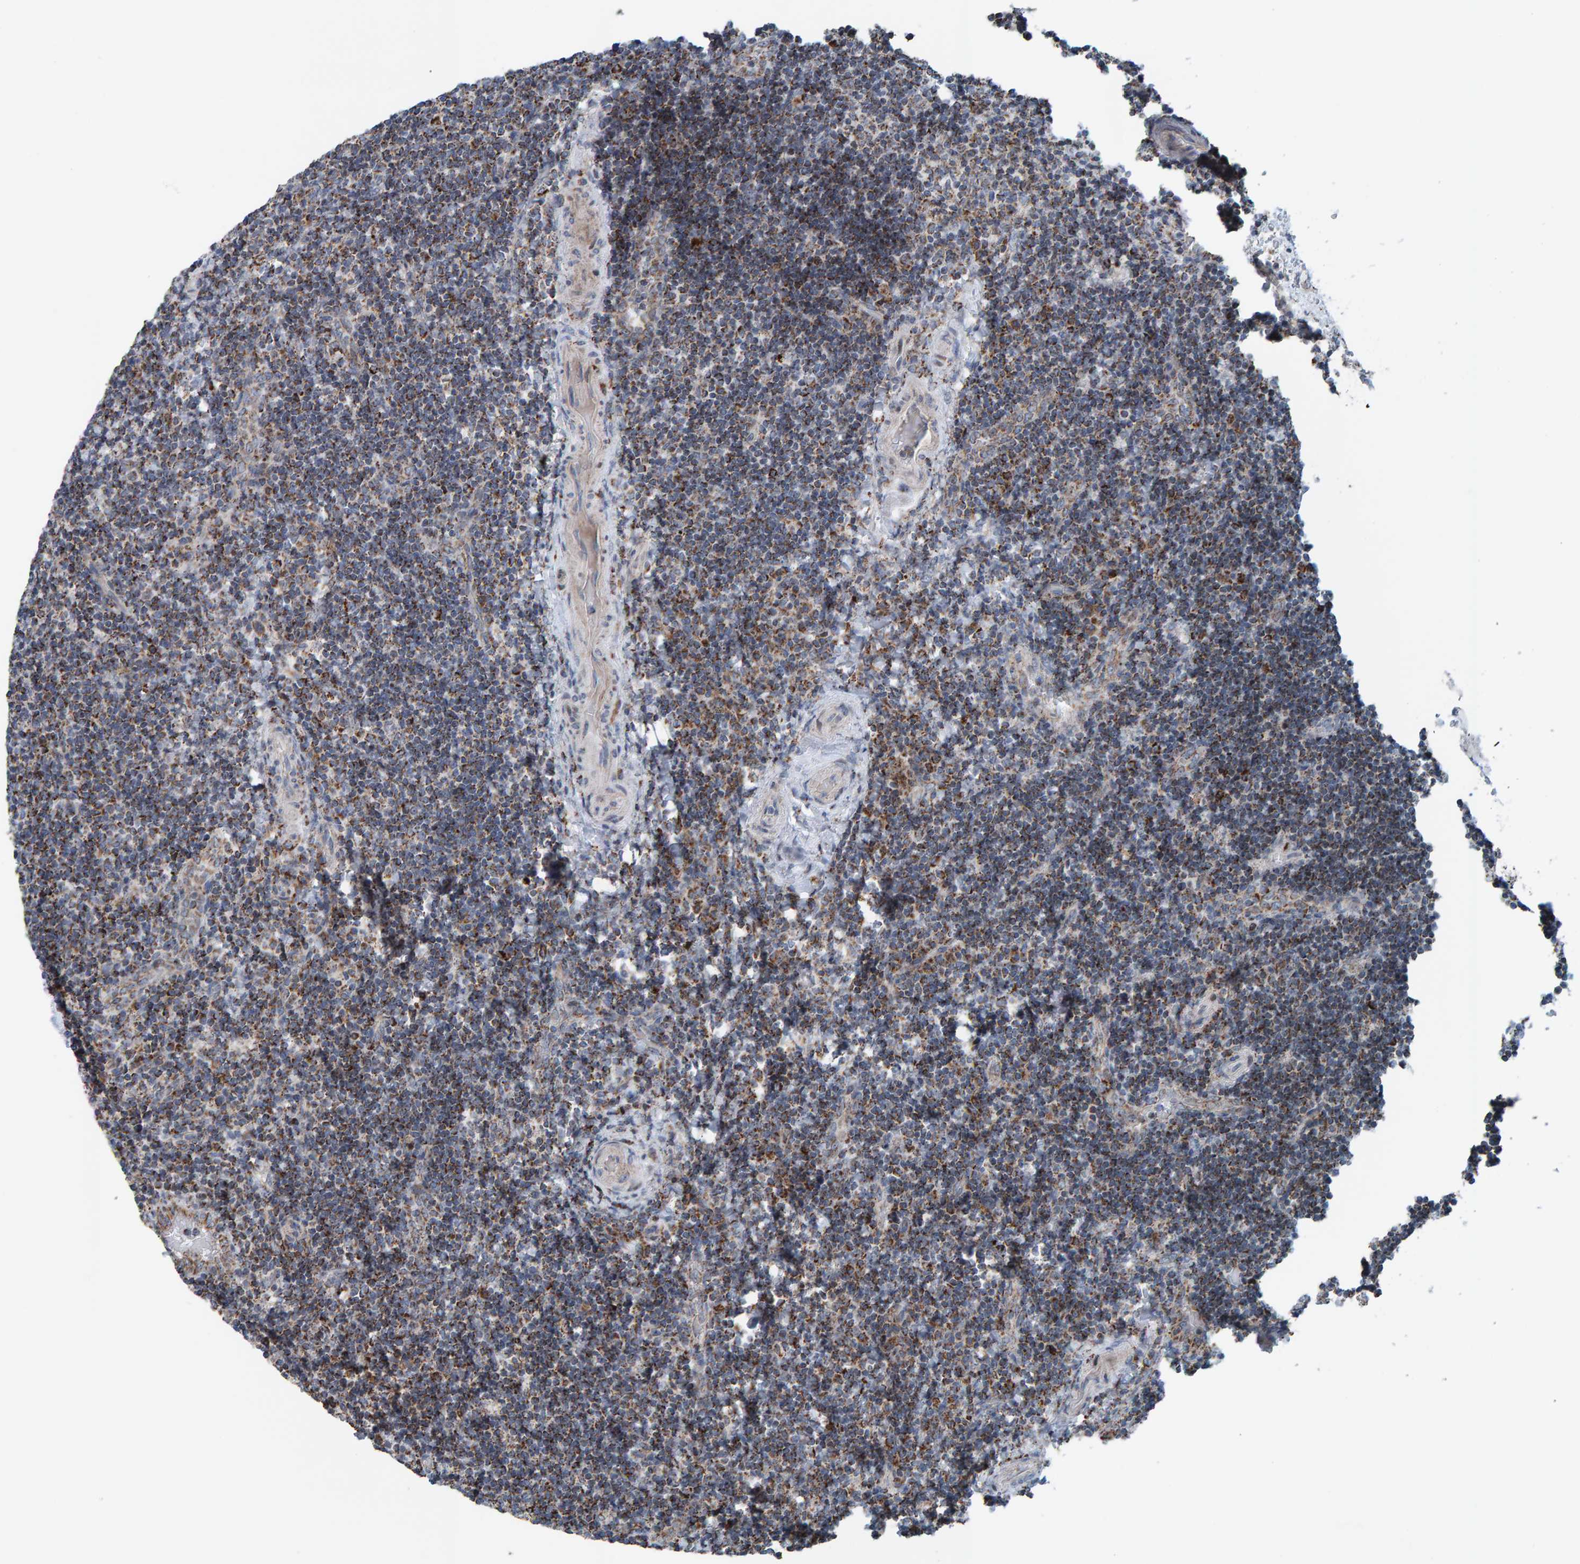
{"staining": {"intensity": "strong", "quantity": "25%-75%", "location": "cytoplasmic/membranous"}, "tissue": "lymphoma", "cell_type": "Tumor cells", "image_type": "cancer", "snomed": [{"axis": "morphology", "description": "Malignant lymphoma, non-Hodgkin's type, High grade"}, {"axis": "topography", "description": "Tonsil"}], "caption": "Tumor cells display strong cytoplasmic/membranous expression in approximately 25%-75% of cells in malignant lymphoma, non-Hodgkin's type (high-grade).", "gene": "ZNF48", "patient": {"sex": "female", "age": 36}}